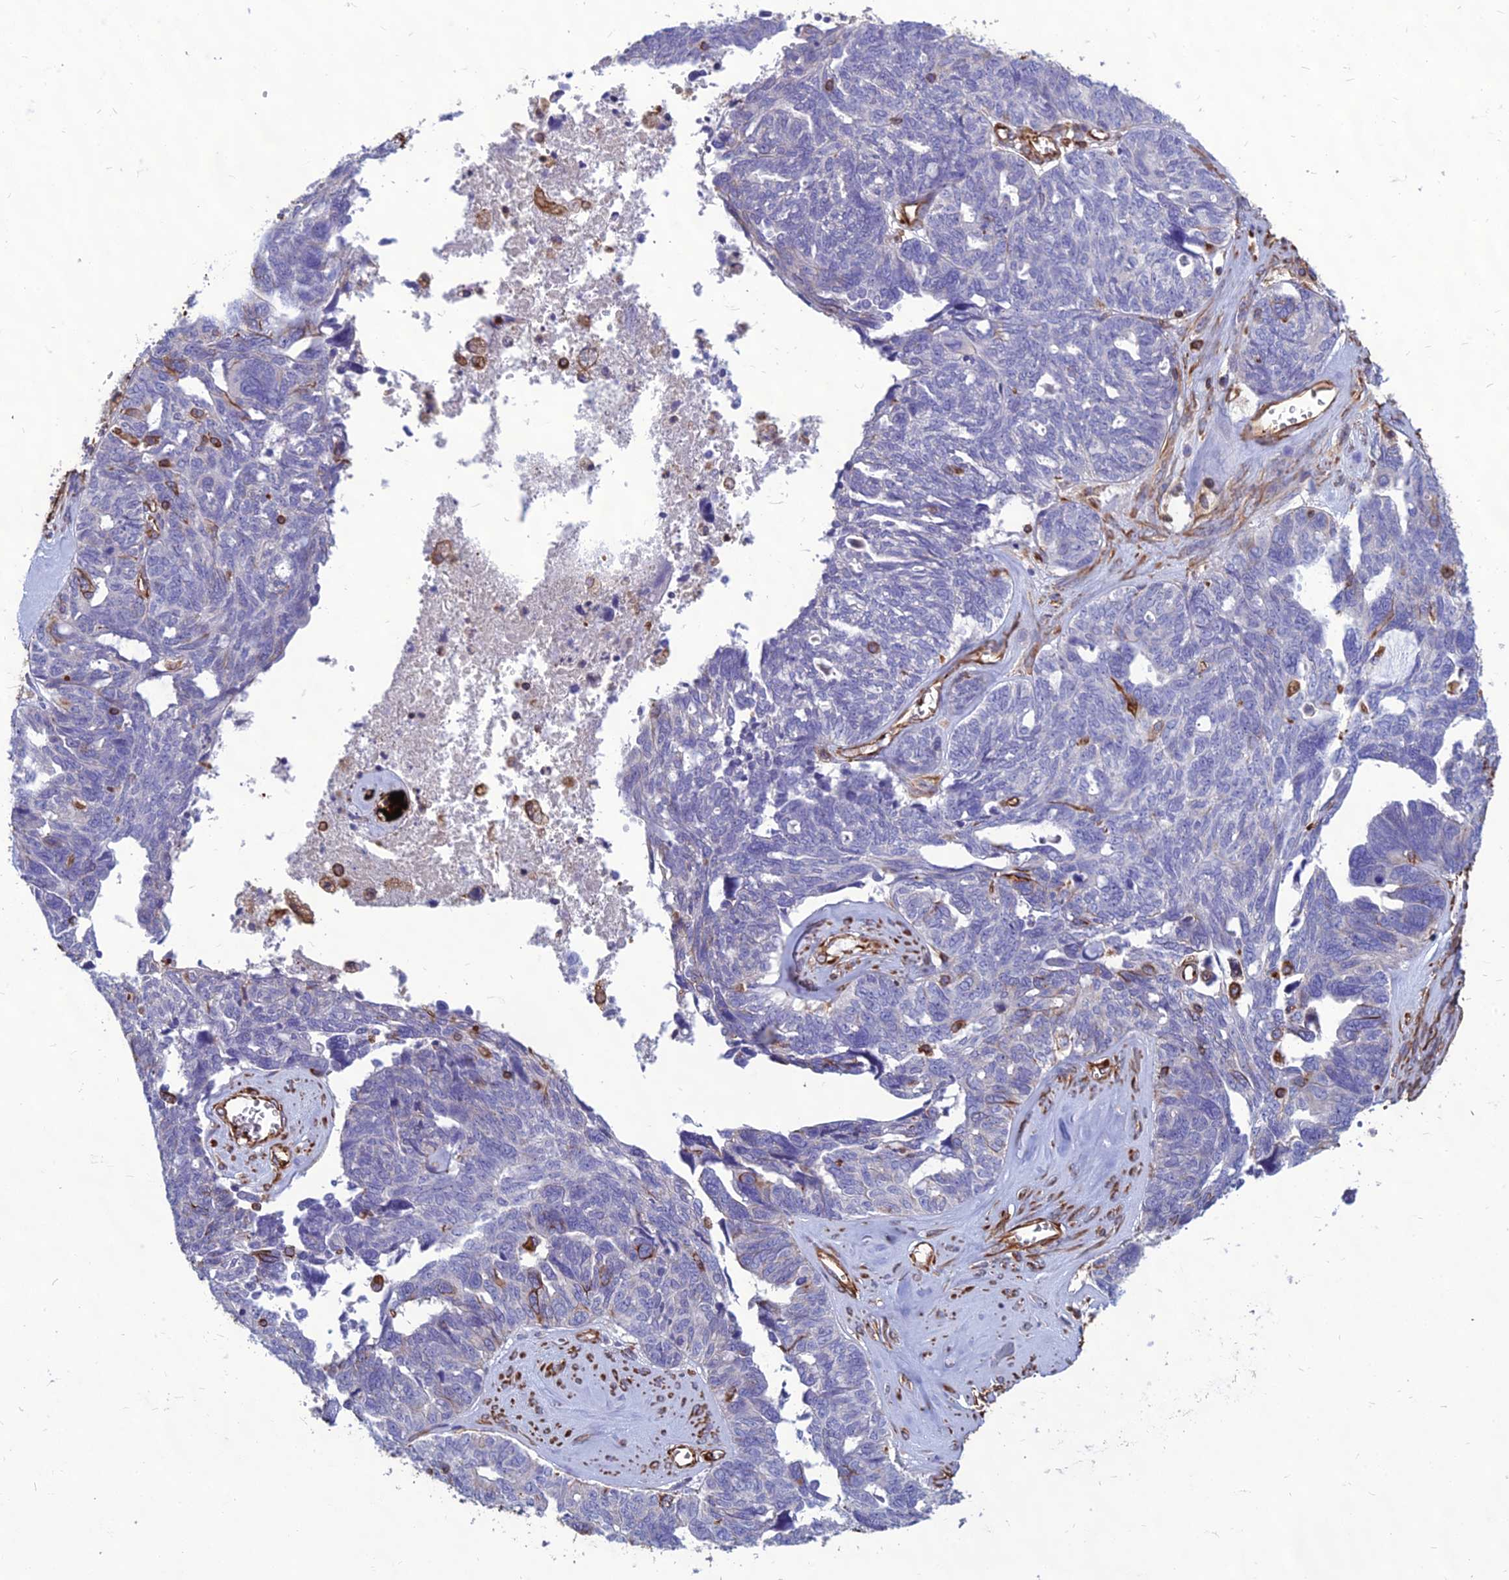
{"staining": {"intensity": "negative", "quantity": "none", "location": "none"}, "tissue": "ovarian cancer", "cell_type": "Tumor cells", "image_type": "cancer", "snomed": [{"axis": "morphology", "description": "Cystadenocarcinoma, serous, NOS"}, {"axis": "topography", "description": "Ovary"}], "caption": "IHC image of neoplastic tissue: ovarian cancer (serous cystadenocarcinoma) stained with DAB (3,3'-diaminobenzidine) shows no significant protein positivity in tumor cells.", "gene": "PSMD11", "patient": {"sex": "female", "age": 79}}